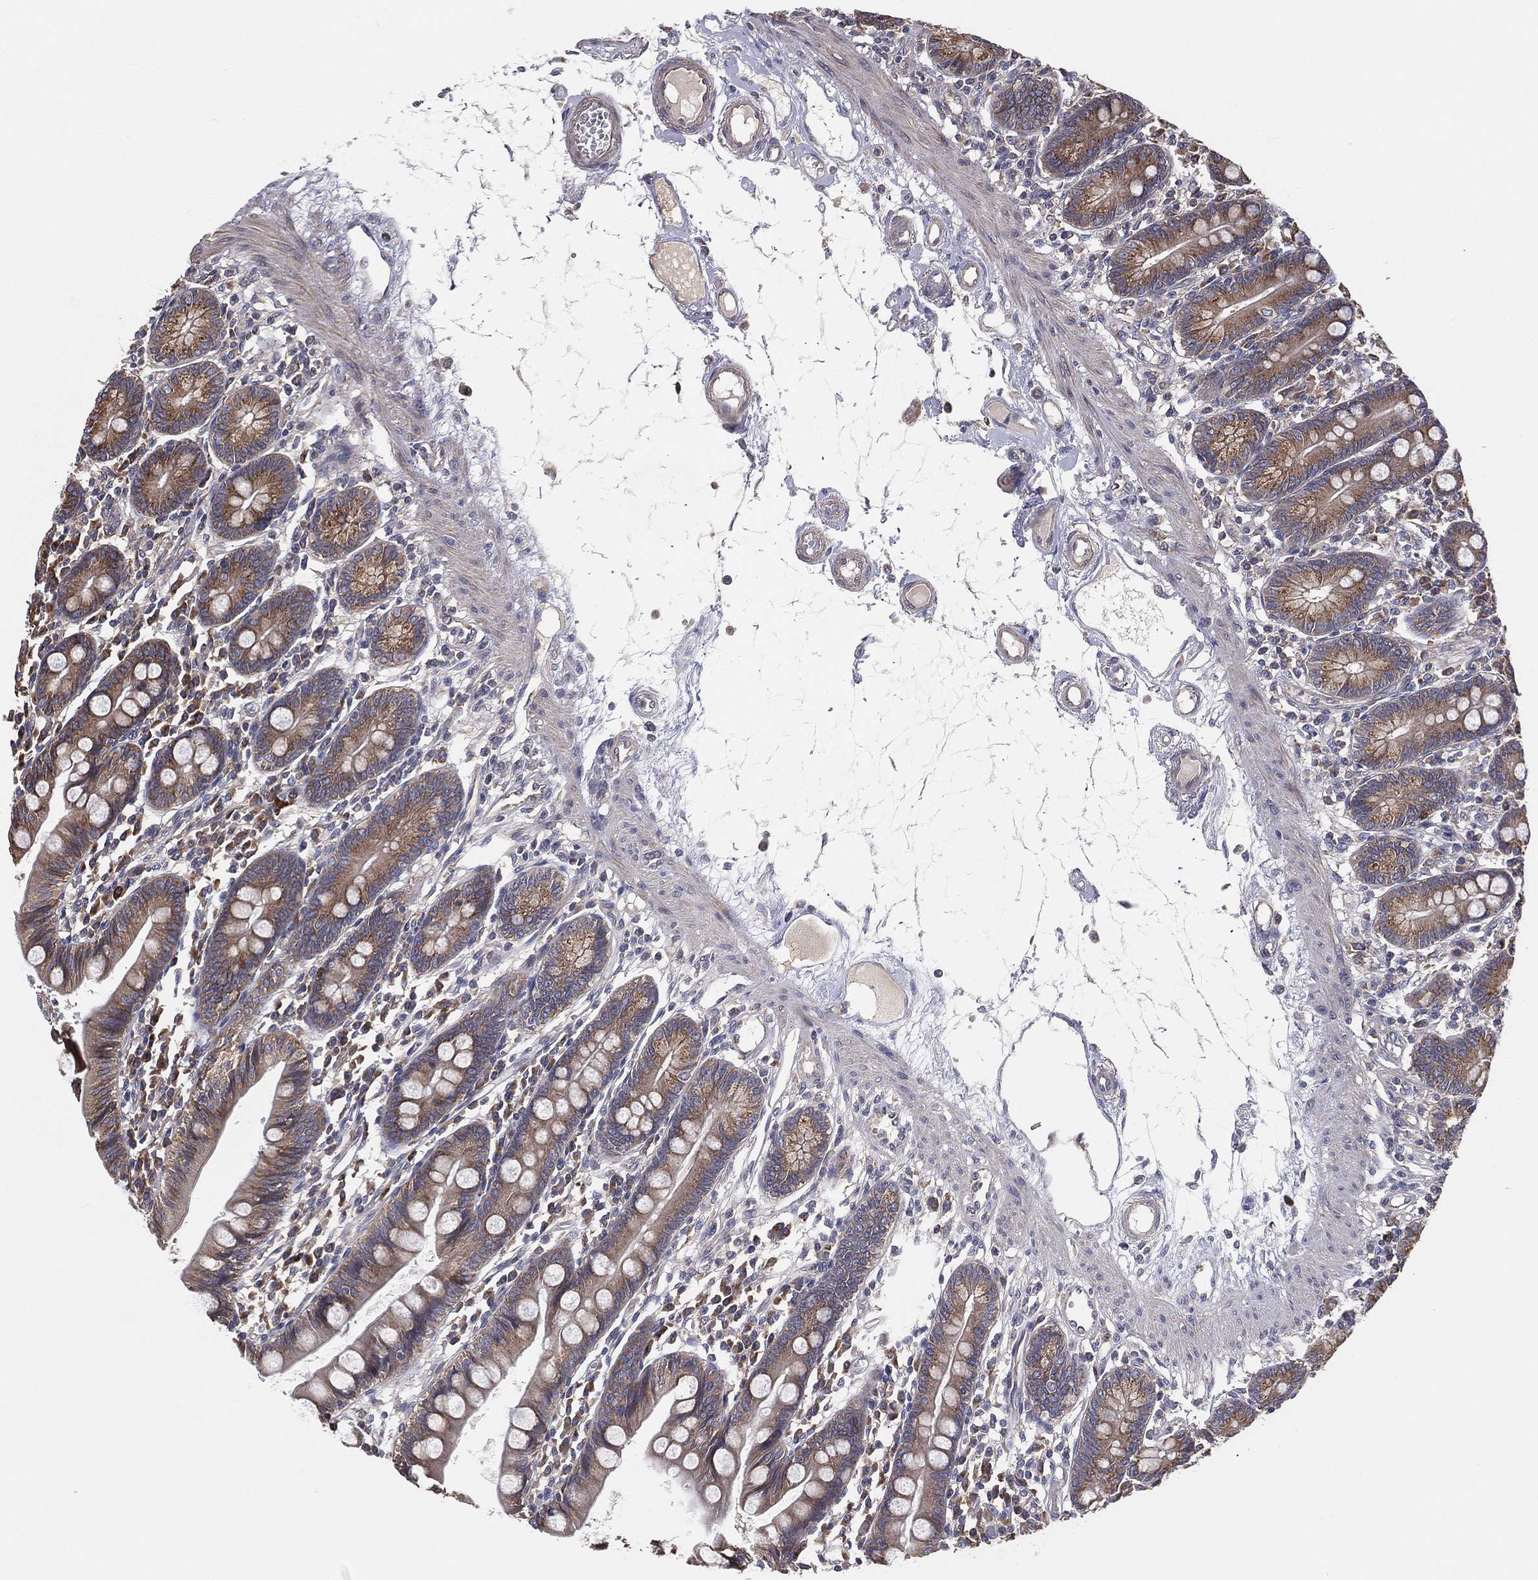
{"staining": {"intensity": "moderate", "quantity": ">75%", "location": "cytoplasmic/membranous"}, "tissue": "small intestine", "cell_type": "Glandular cells", "image_type": "normal", "snomed": [{"axis": "morphology", "description": "Normal tissue, NOS"}, {"axis": "topography", "description": "Small intestine"}], "caption": "Unremarkable small intestine was stained to show a protein in brown. There is medium levels of moderate cytoplasmic/membranous expression in approximately >75% of glandular cells.", "gene": "EIF2B5", "patient": {"sex": "male", "age": 88}}